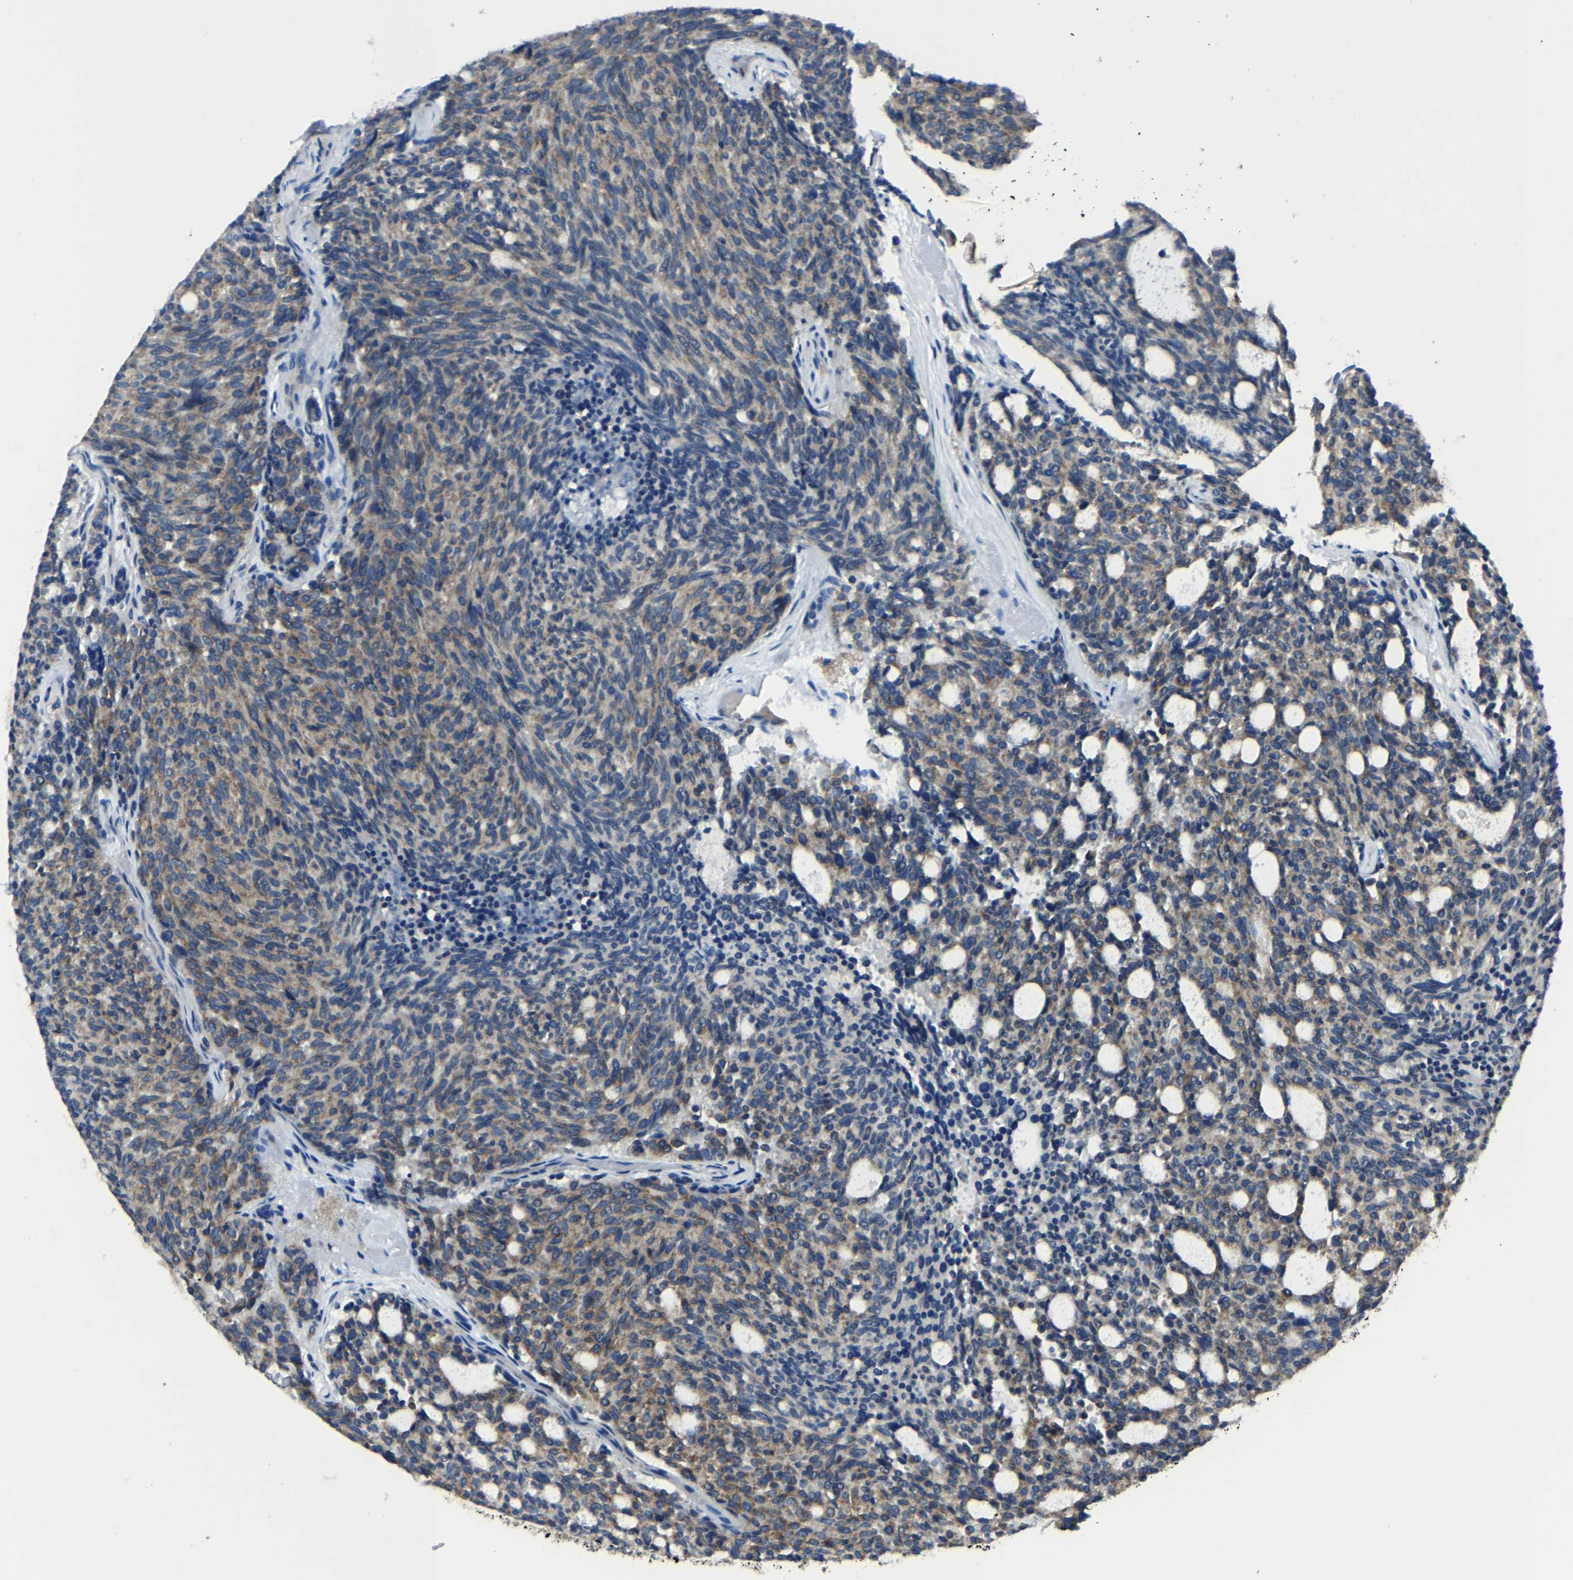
{"staining": {"intensity": "weak", "quantity": "25%-75%", "location": "cytoplasmic/membranous"}, "tissue": "carcinoid", "cell_type": "Tumor cells", "image_type": "cancer", "snomed": [{"axis": "morphology", "description": "Carcinoid, malignant, NOS"}, {"axis": "topography", "description": "Pancreas"}], "caption": "Brown immunohistochemical staining in human carcinoid demonstrates weak cytoplasmic/membranous positivity in approximately 25%-75% of tumor cells. (IHC, brightfield microscopy, high magnification).", "gene": "KIAA1958", "patient": {"sex": "female", "age": 54}}